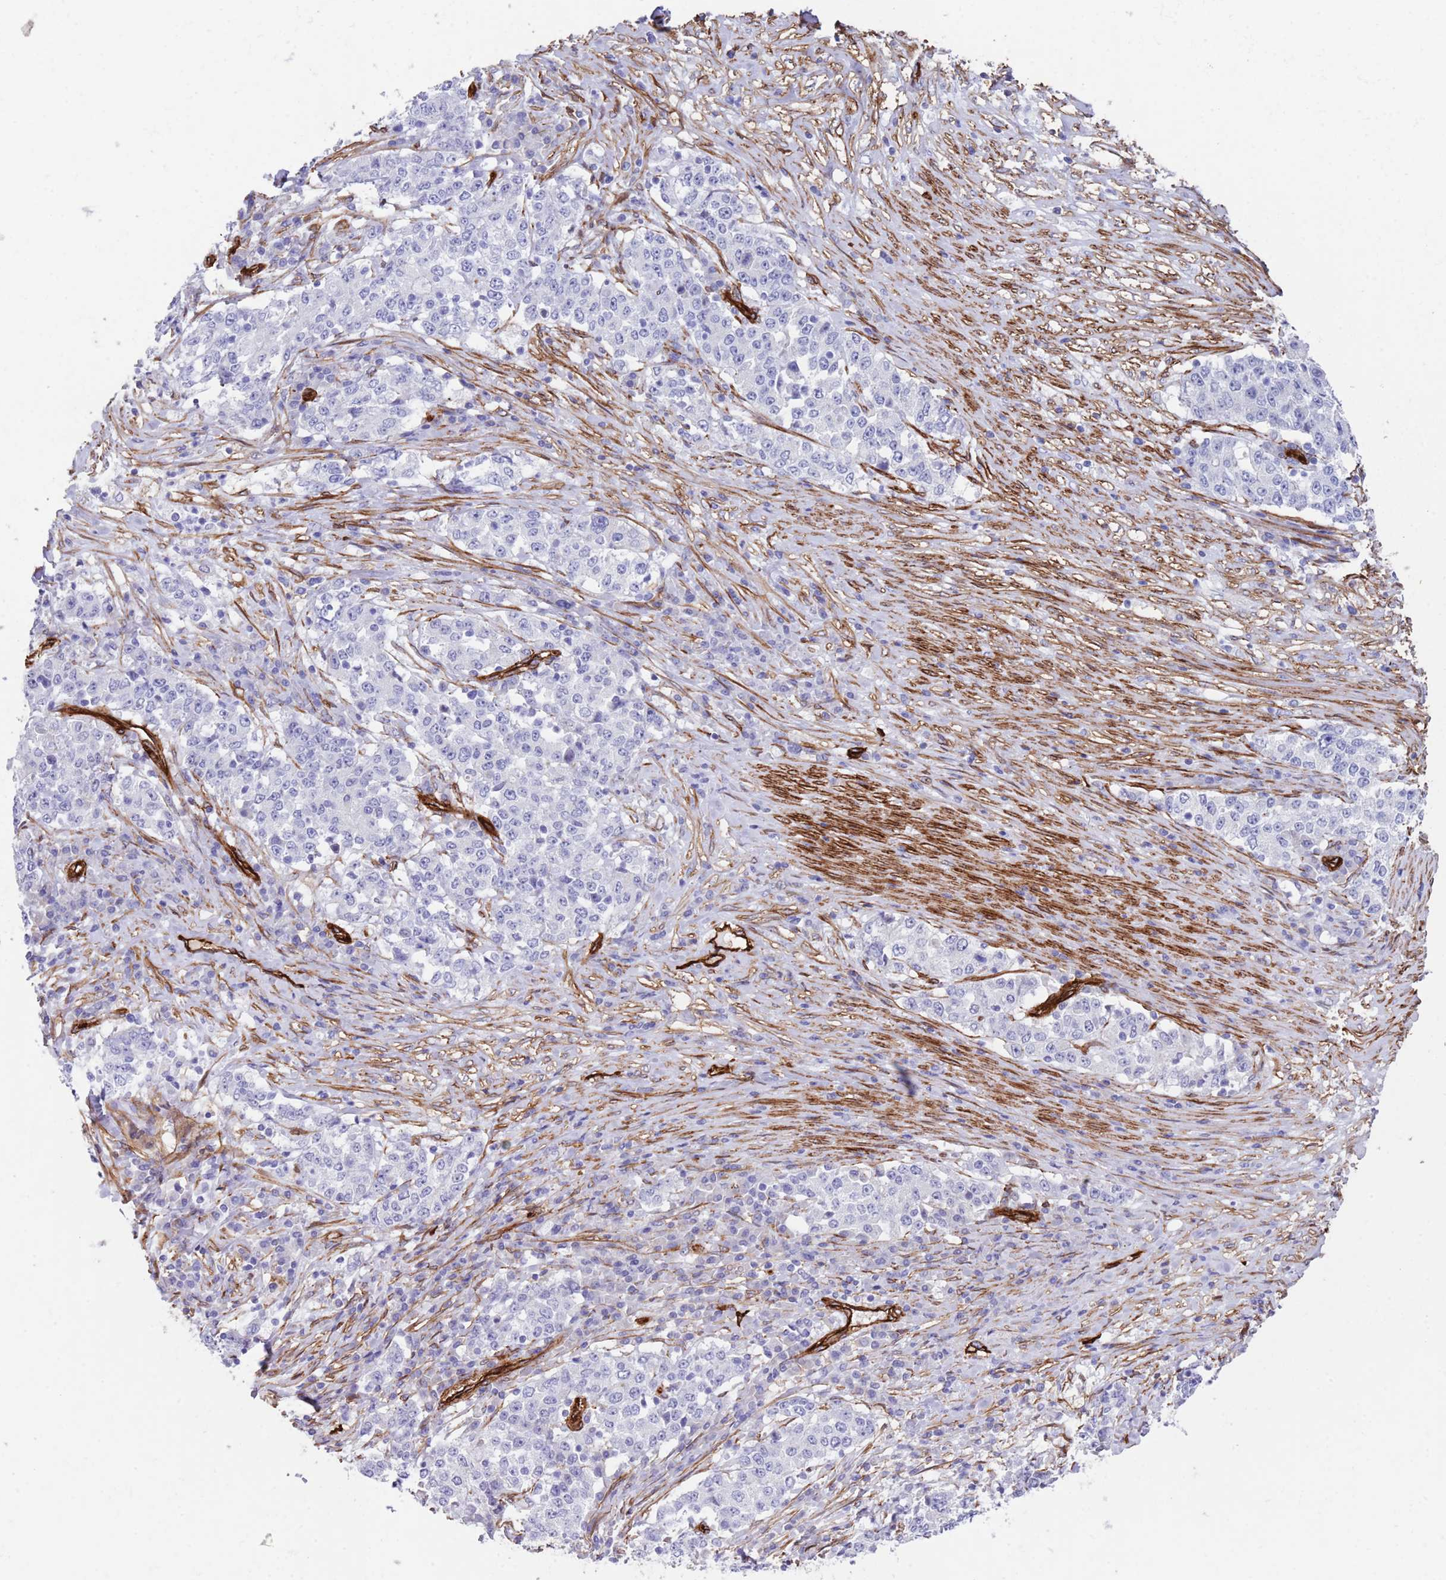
{"staining": {"intensity": "negative", "quantity": "none", "location": "none"}, "tissue": "stomach cancer", "cell_type": "Tumor cells", "image_type": "cancer", "snomed": [{"axis": "morphology", "description": "Adenocarcinoma, NOS"}, {"axis": "topography", "description": "Stomach"}], "caption": "The photomicrograph displays no significant expression in tumor cells of stomach adenocarcinoma. Brightfield microscopy of immunohistochemistry (IHC) stained with DAB (brown) and hematoxylin (blue), captured at high magnification.", "gene": "CAV2", "patient": {"sex": "male", "age": 59}}